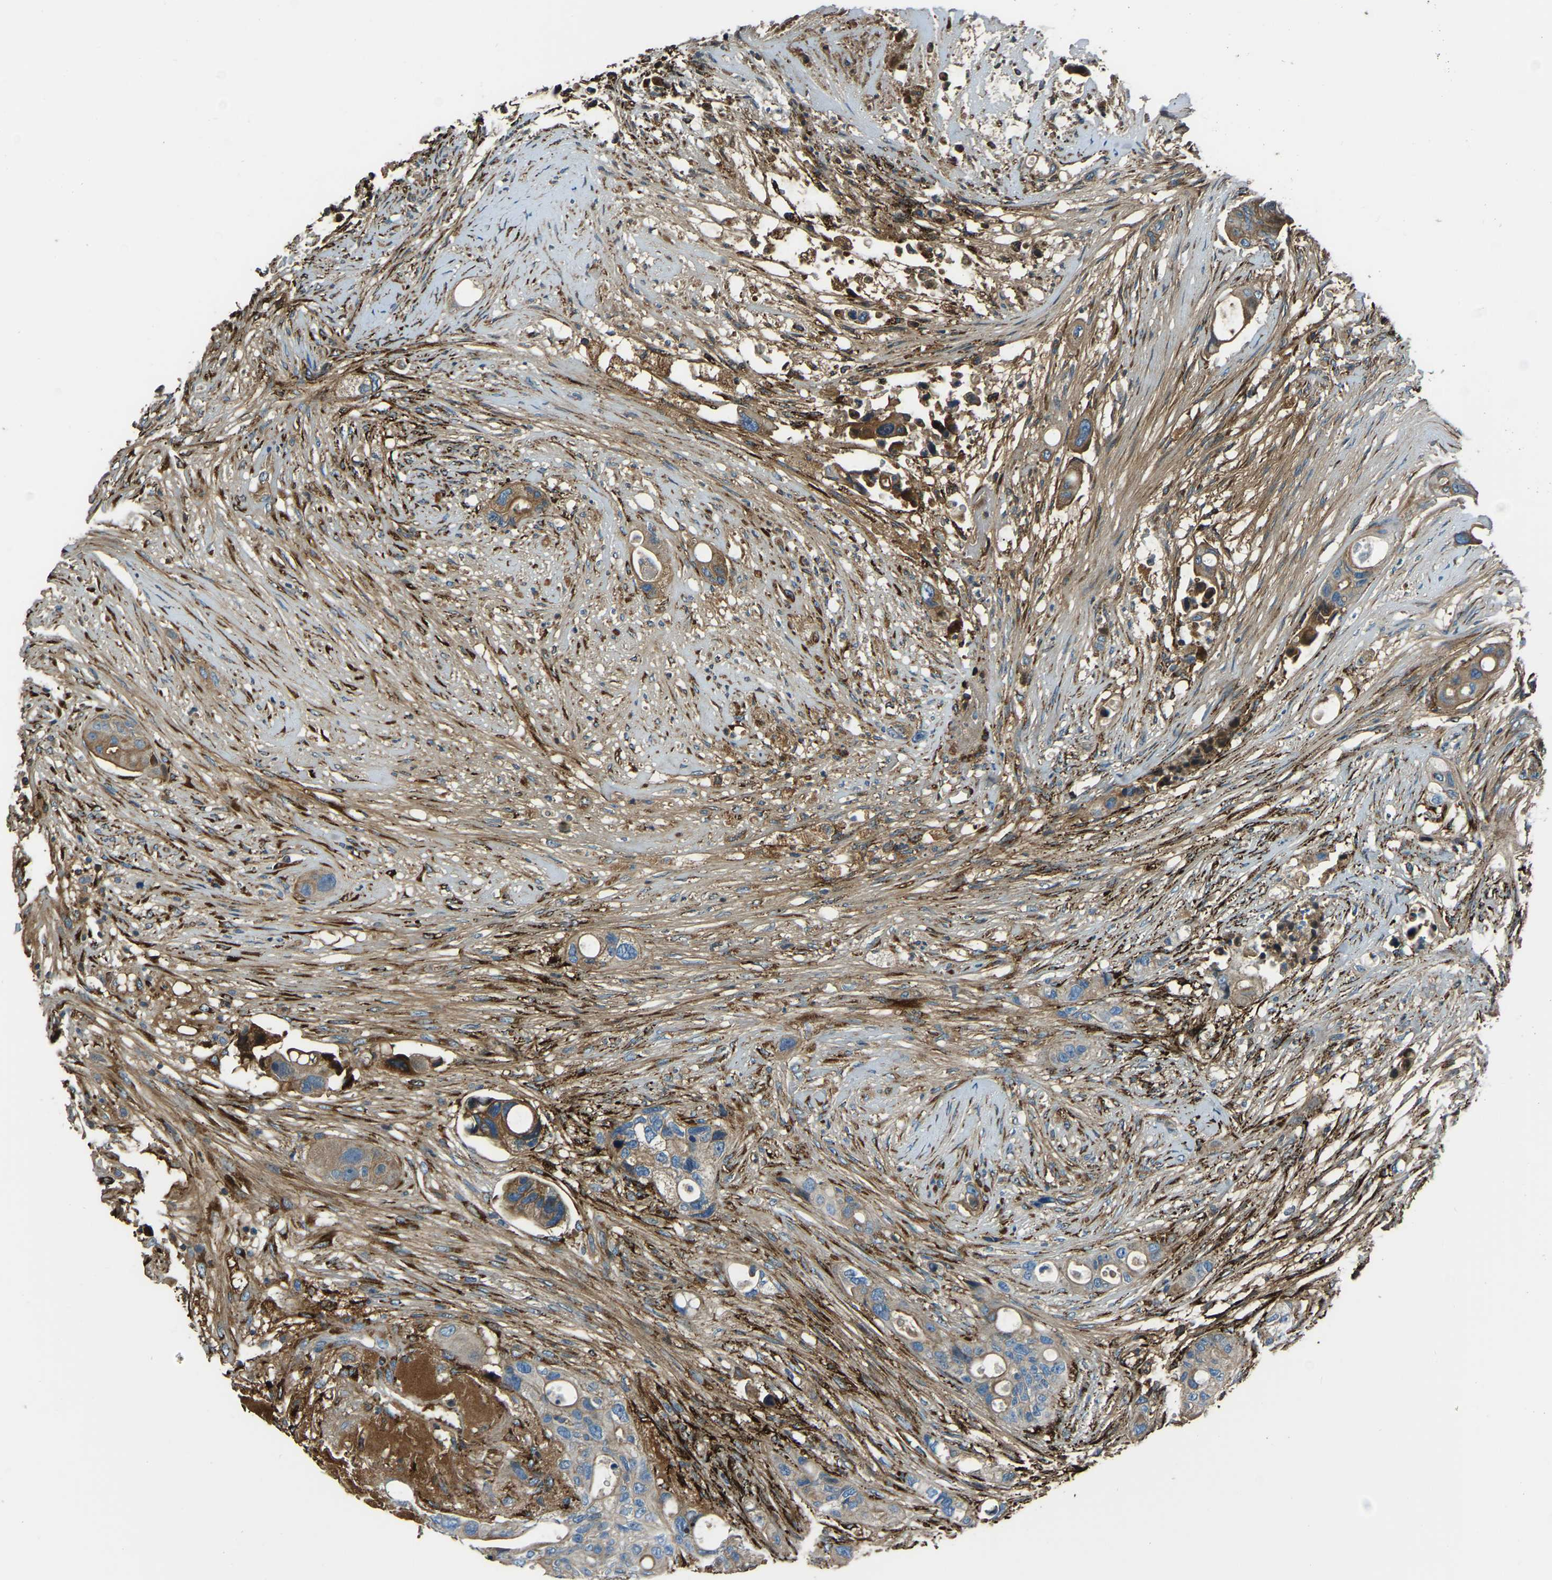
{"staining": {"intensity": "moderate", "quantity": "<25%", "location": "cytoplasmic/membranous"}, "tissue": "colorectal cancer", "cell_type": "Tumor cells", "image_type": "cancer", "snomed": [{"axis": "morphology", "description": "Adenocarcinoma, NOS"}, {"axis": "topography", "description": "Colon"}], "caption": "A micrograph of colorectal adenocarcinoma stained for a protein displays moderate cytoplasmic/membranous brown staining in tumor cells.", "gene": "COL3A1", "patient": {"sex": "female", "age": 57}}